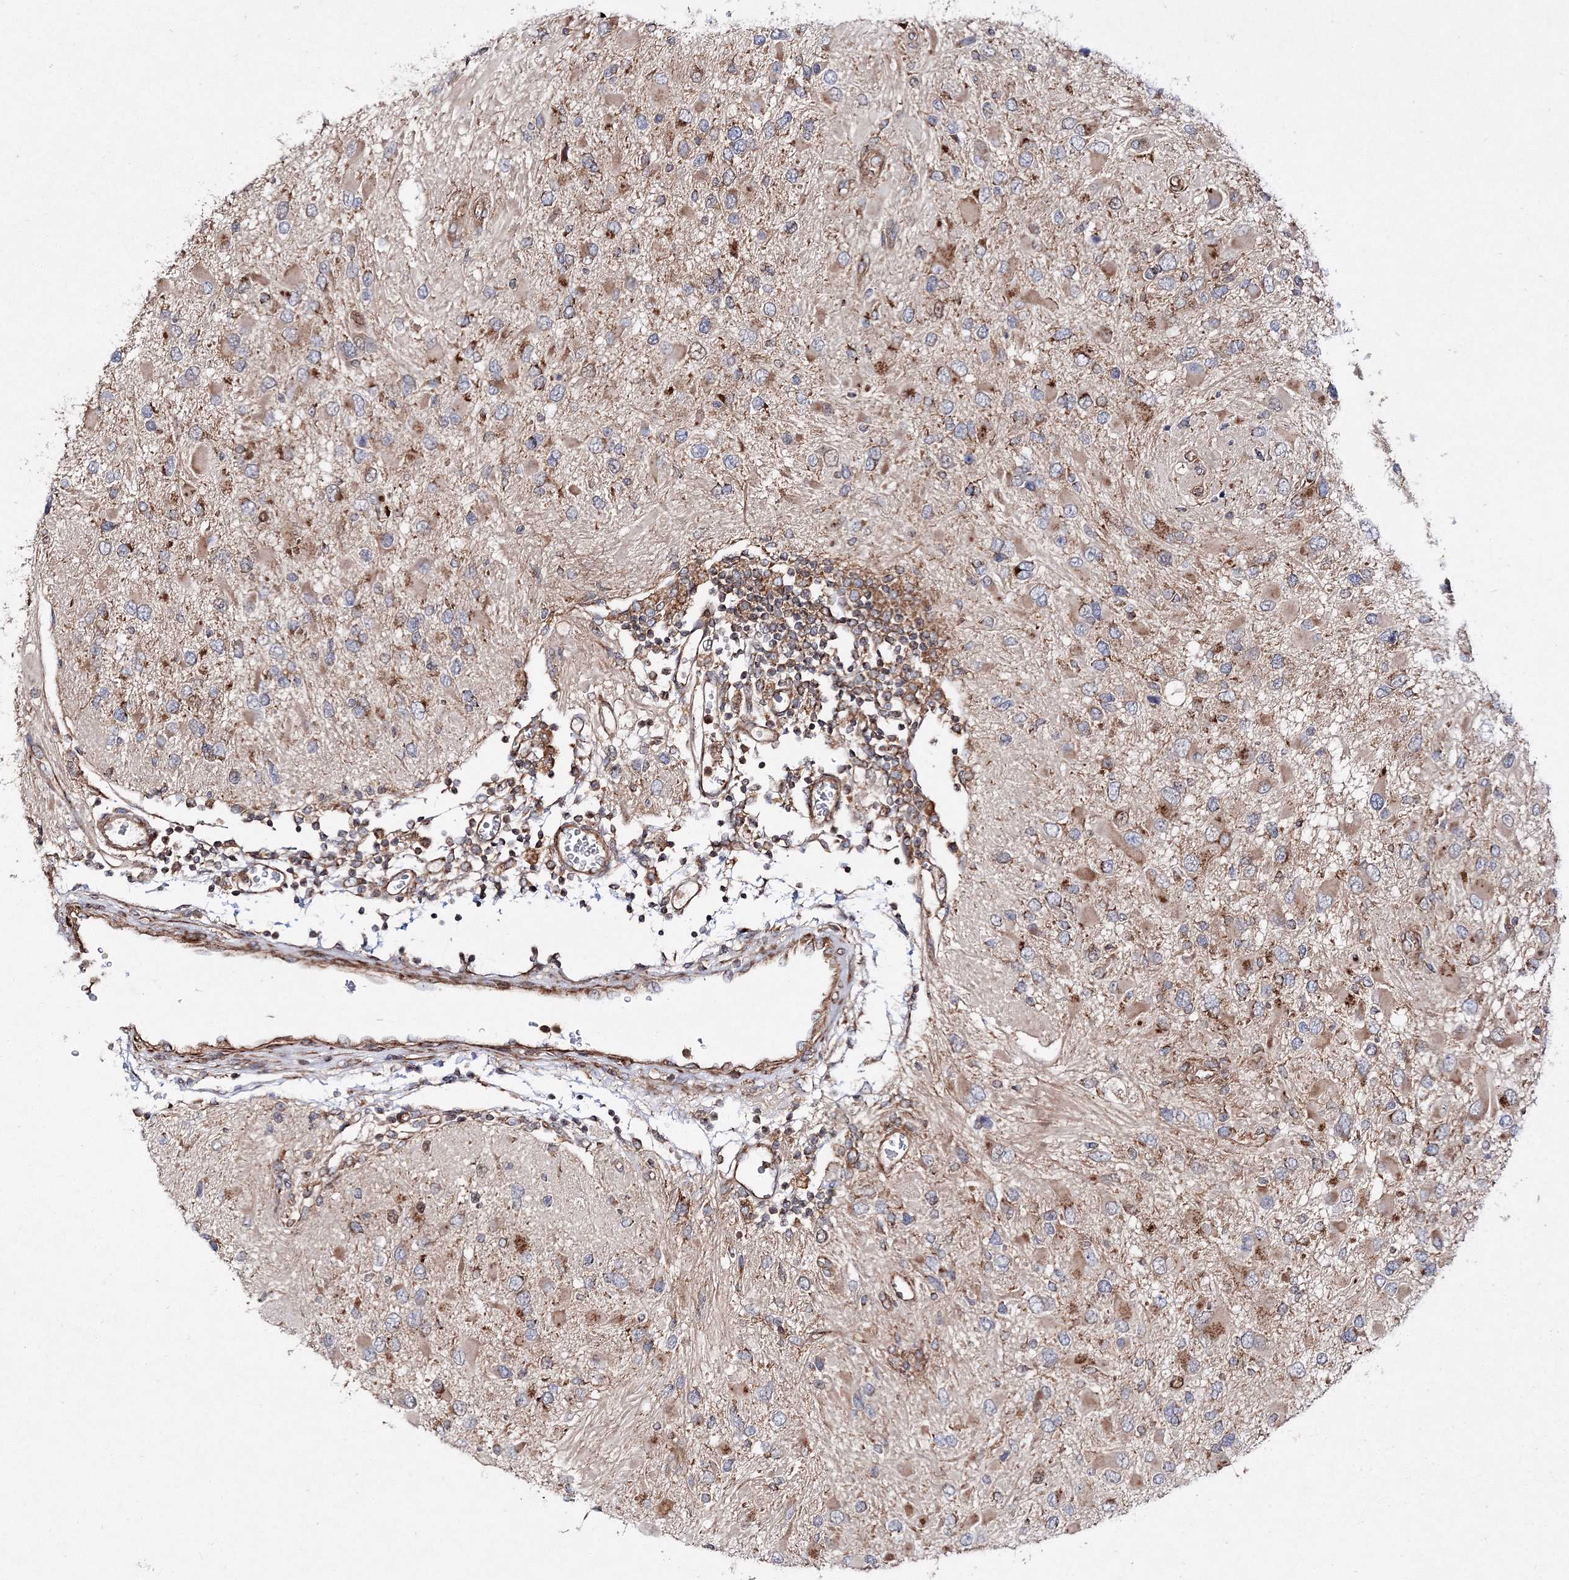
{"staining": {"intensity": "negative", "quantity": "none", "location": "none"}, "tissue": "glioma", "cell_type": "Tumor cells", "image_type": "cancer", "snomed": [{"axis": "morphology", "description": "Glioma, malignant, High grade"}, {"axis": "topography", "description": "Brain"}], "caption": "Immunohistochemical staining of glioma reveals no significant staining in tumor cells. Brightfield microscopy of immunohistochemistry stained with DAB (brown) and hematoxylin (blue), captured at high magnification.", "gene": "DNAJC13", "patient": {"sex": "male", "age": 53}}